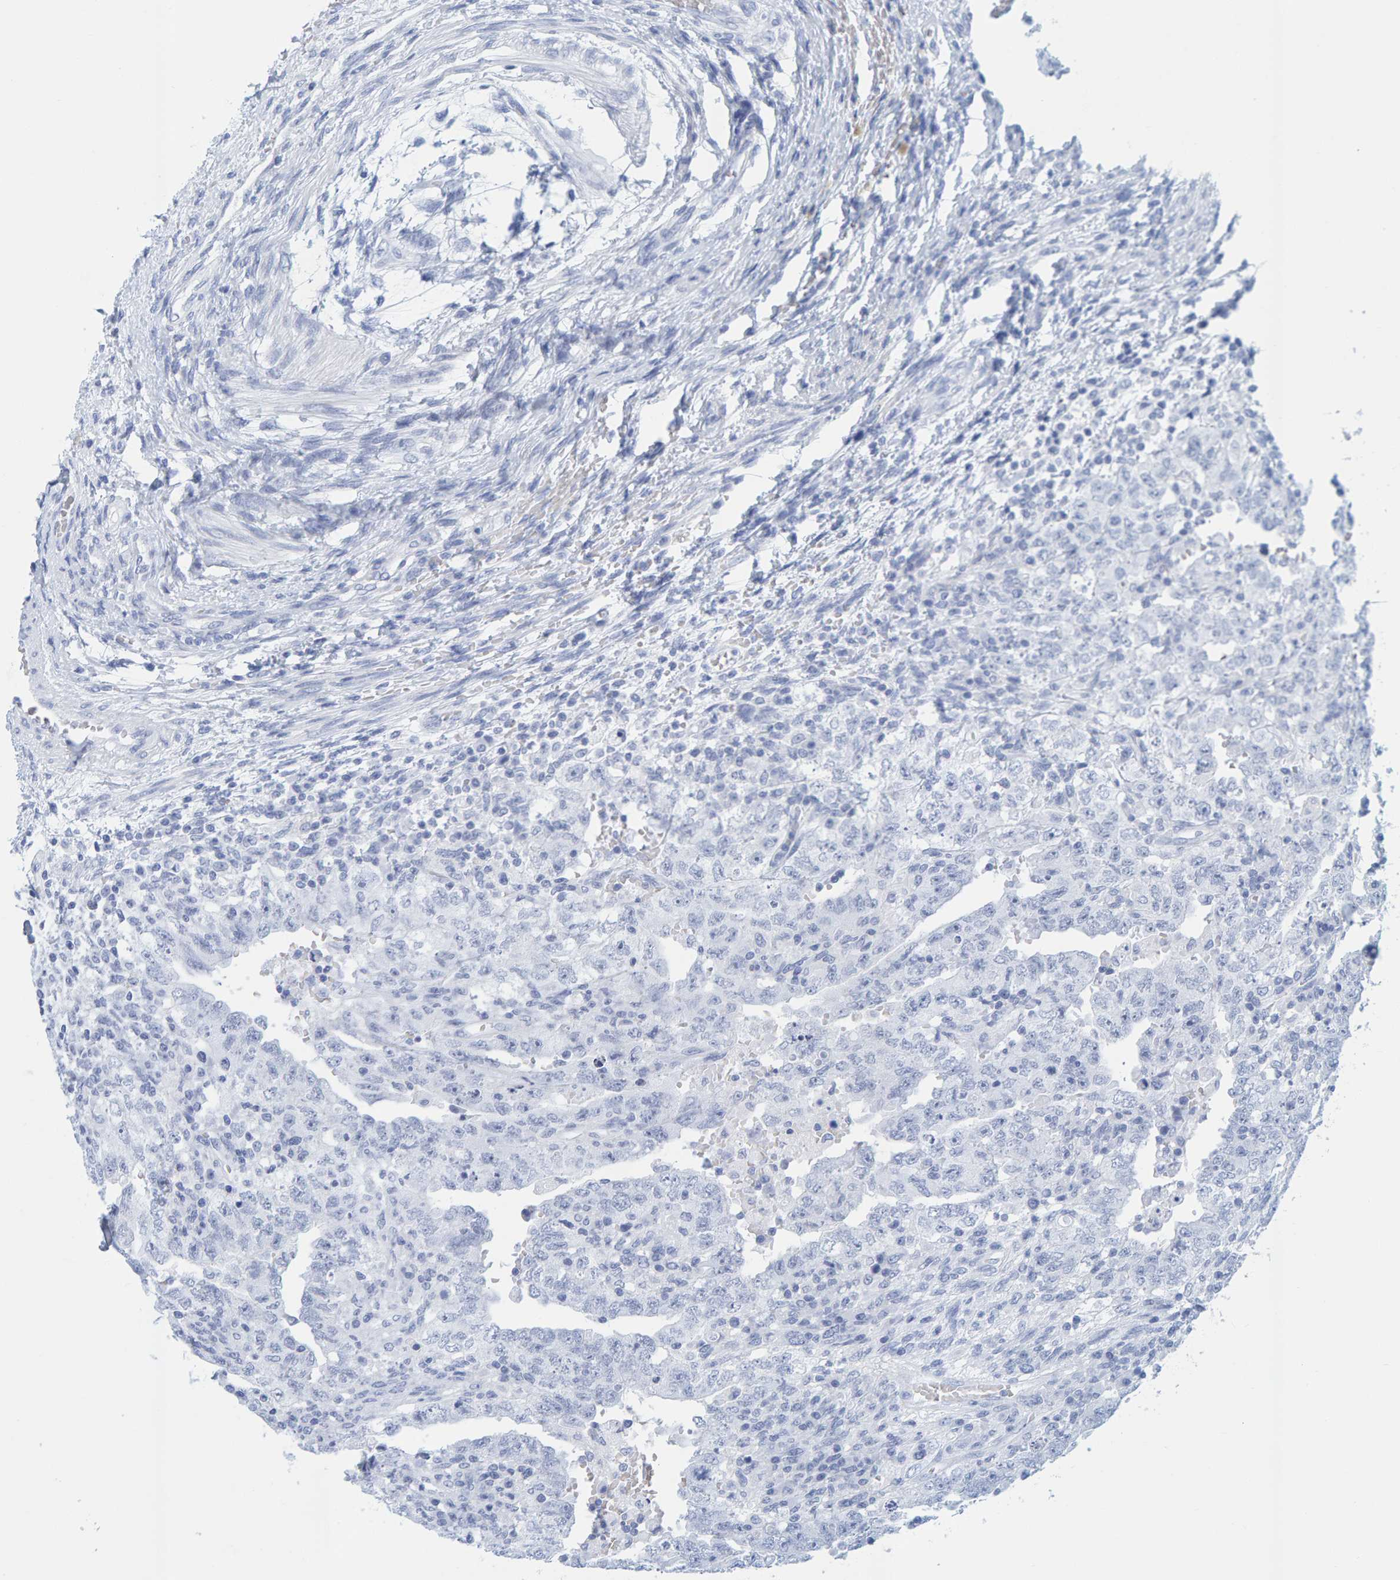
{"staining": {"intensity": "negative", "quantity": "none", "location": "none"}, "tissue": "testis cancer", "cell_type": "Tumor cells", "image_type": "cancer", "snomed": [{"axis": "morphology", "description": "Carcinoma, Embryonal, NOS"}, {"axis": "topography", "description": "Testis"}], "caption": "Tumor cells are negative for protein expression in human embryonal carcinoma (testis).", "gene": "SFTPC", "patient": {"sex": "male", "age": 26}}